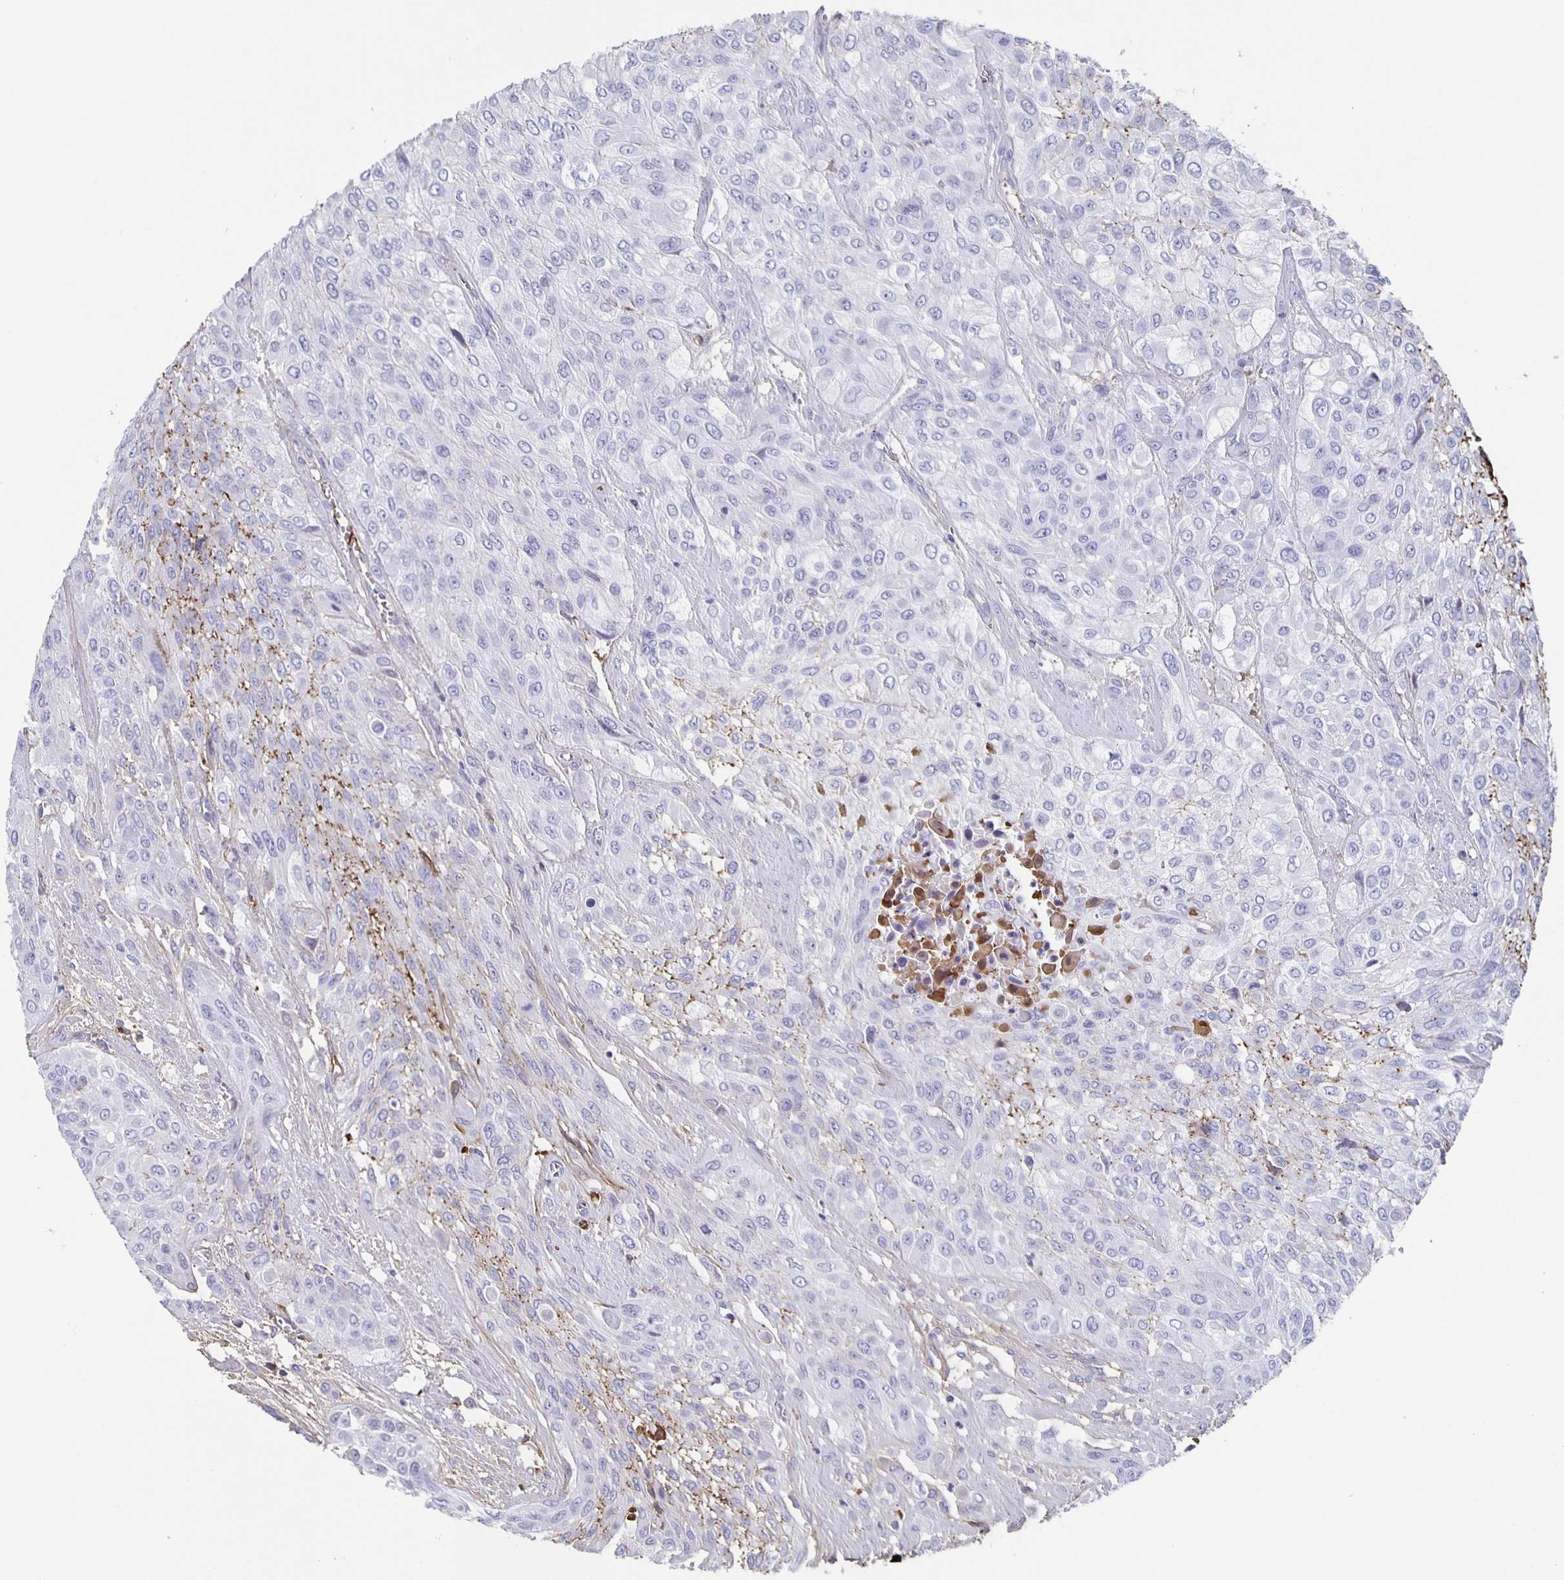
{"staining": {"intensity": "negative", "quantity": "none", "location": "none"}, "tissue": "urothelial cancer", "cell_type": "Tumor cells", "image_type": "cancer", "snomed": [{"axis": "morphology", "description": "Urothelial carcinoma, High grade"}, {"axis": "topography", "description": "Urinary bladder"}], "caption": "The IHC image has no significant expression in tumor cells of urothelial cancer tissue.", "gene": "FGA", "patient": {"sex": "male", "age": 57}}